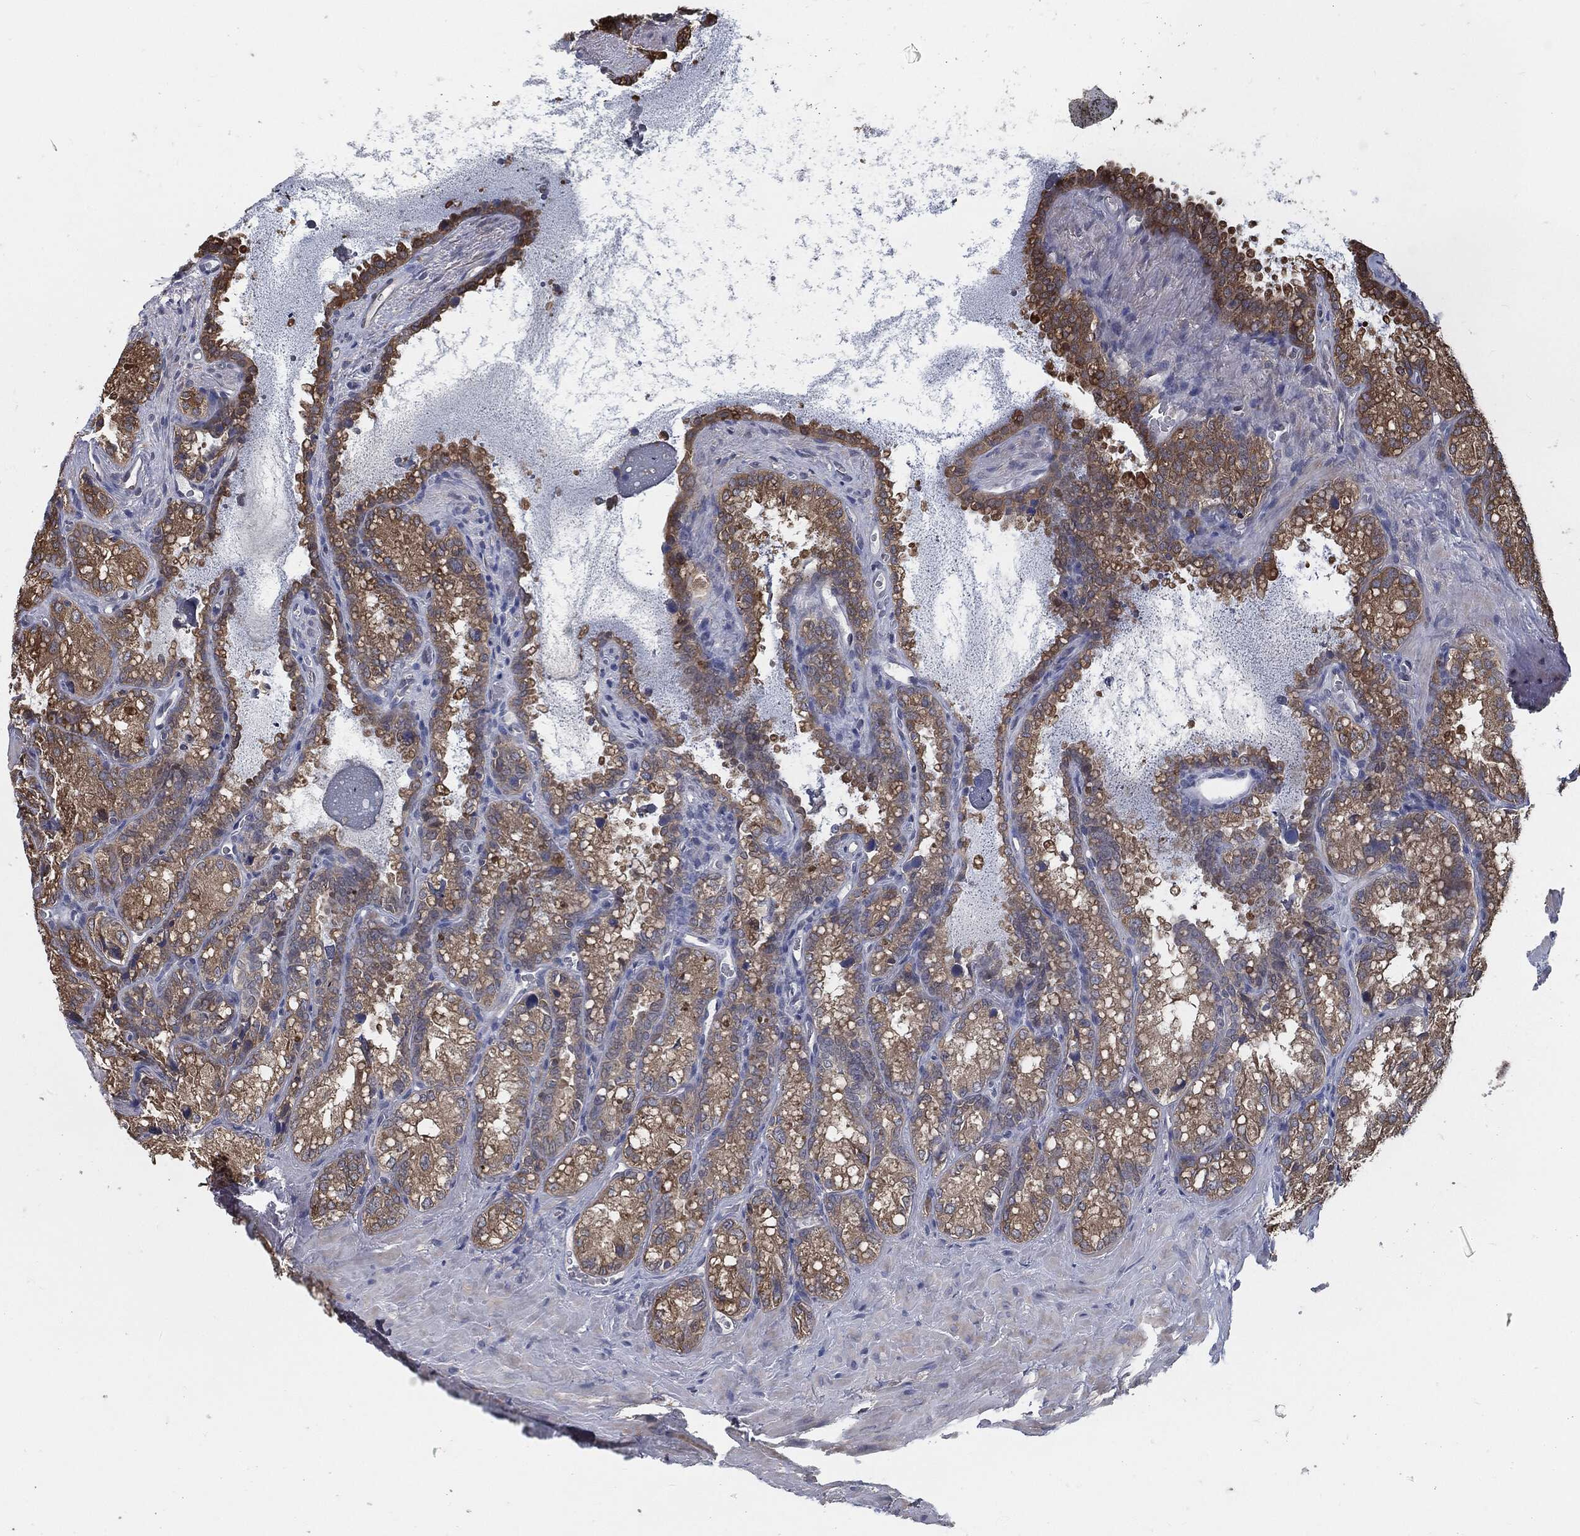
{"staining": {"intensity": "moderate", "quantity": "25%-75%", "location": "cytoplasmic/membranous"}, "tissue": "seminal vesicle", "cell_type": "Glandular cells", "image_type": "normal", "snomed": [{"axis": "morphology", "description": "Normal tissue, NOS"}, {"axis": "topography", "description": "Seminal veicle"}], "caption": "Immunohistochemical staining of unremarkable seminal vesicle shows moderate cytoplasmic/membranous protein staining in approximately 25%-75% of glandular cells. (Brightfield microscopy of DAB IHC at high magnification).", "gene": "PRDX4", "patient": {"sex": "male", "age": 68}}